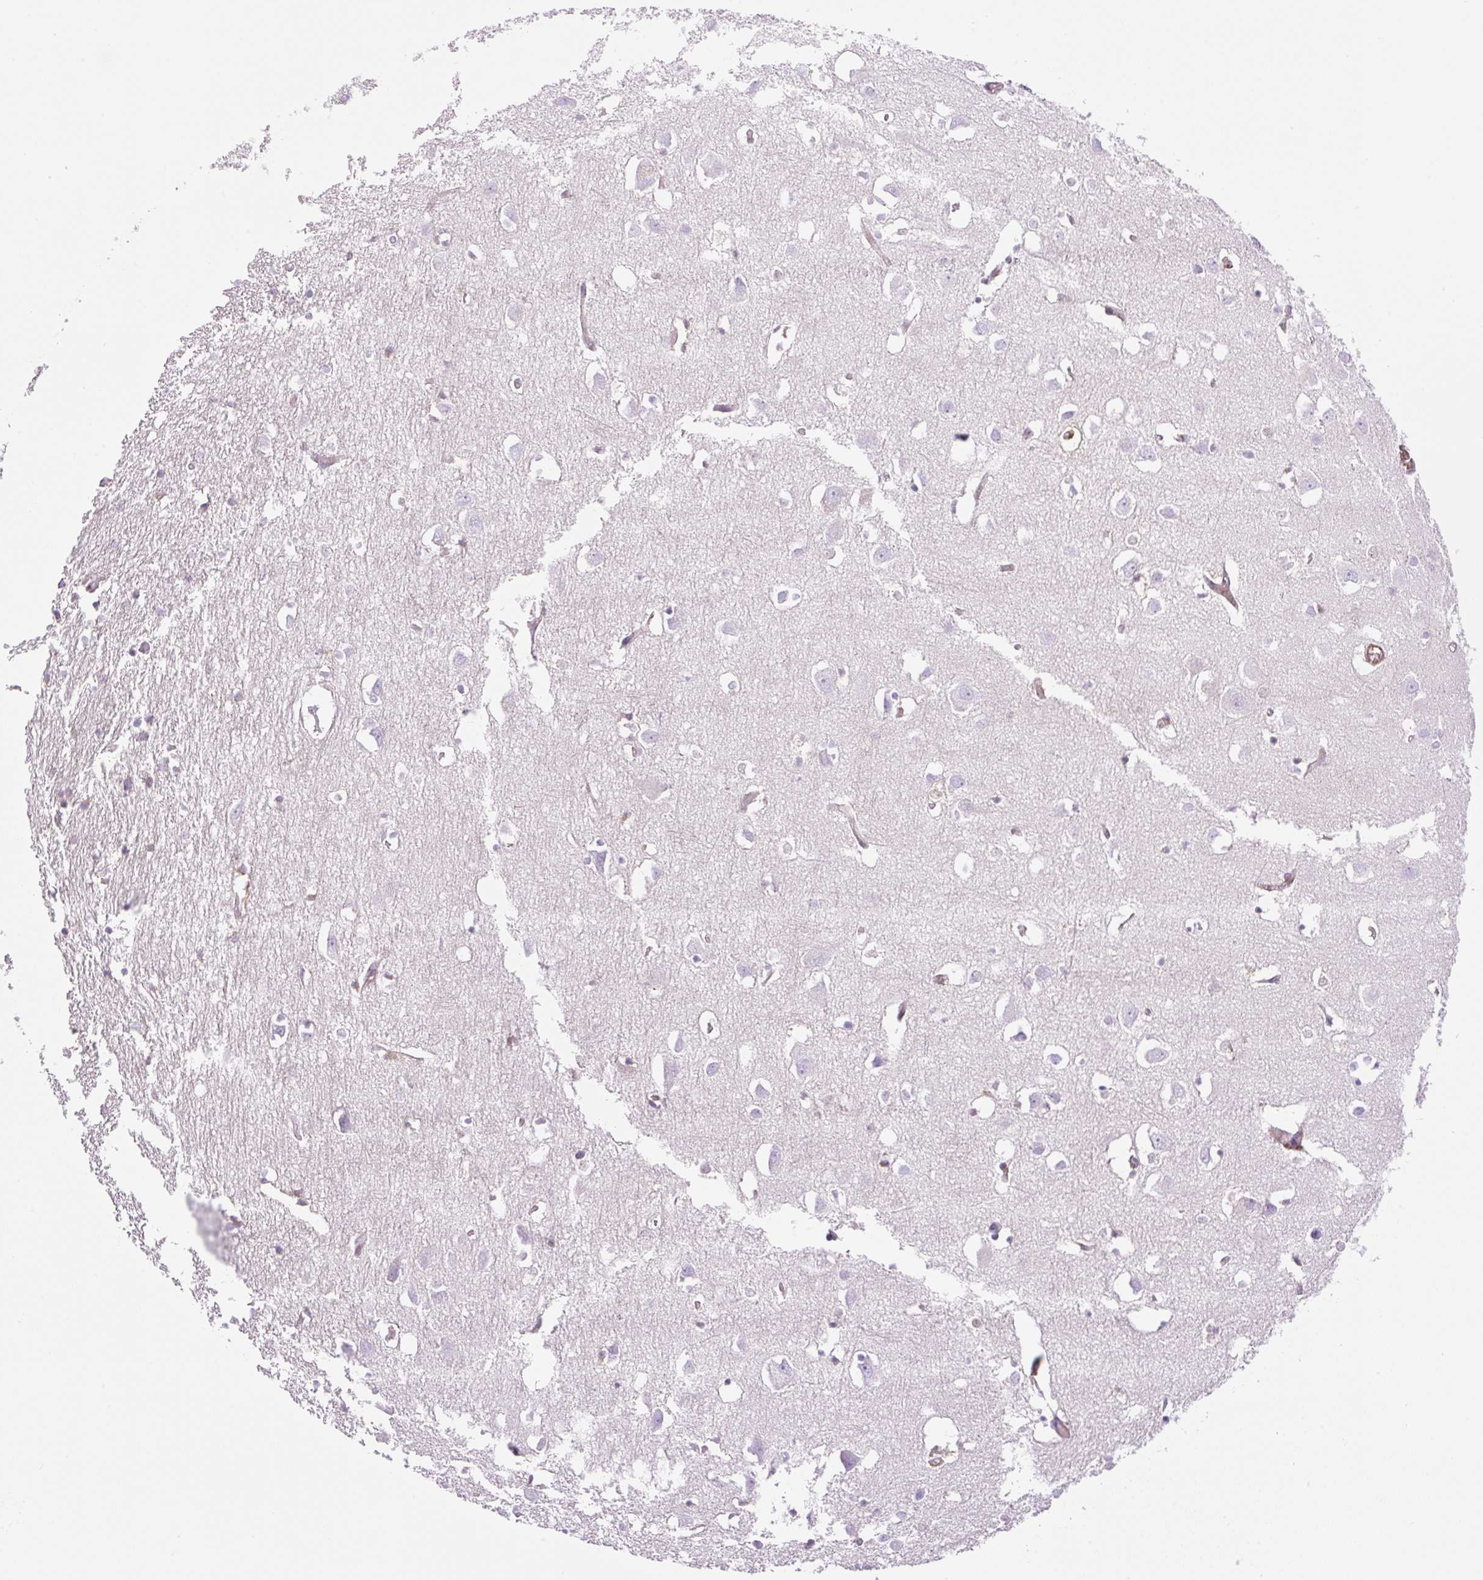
{"staining": {"intensity": "moderate", "quantity": "25%-75%", "location": "cytoplasmic/membranous"}, "tissue": "cerebral cortex", "cell_type": "Endothelial cells", "image_type": "normal", "snomed": [{"axis": "morphology", "description": "Normal tissue, NOS"}, {"axis": "topography", "description": "Cerebral cortex"}], "caption": "IHC photomicrograph of benign cerebral cortex: cerebral cortex stained using IHC shows medium levels of moderate protein expression localized specifically in the cytoplasmic/membranous of endothelial cells, appearing as a cytoplasmic/membranous brown color.", "gene": "DNM2", "patient": {"sex": "male", "age": 70}}